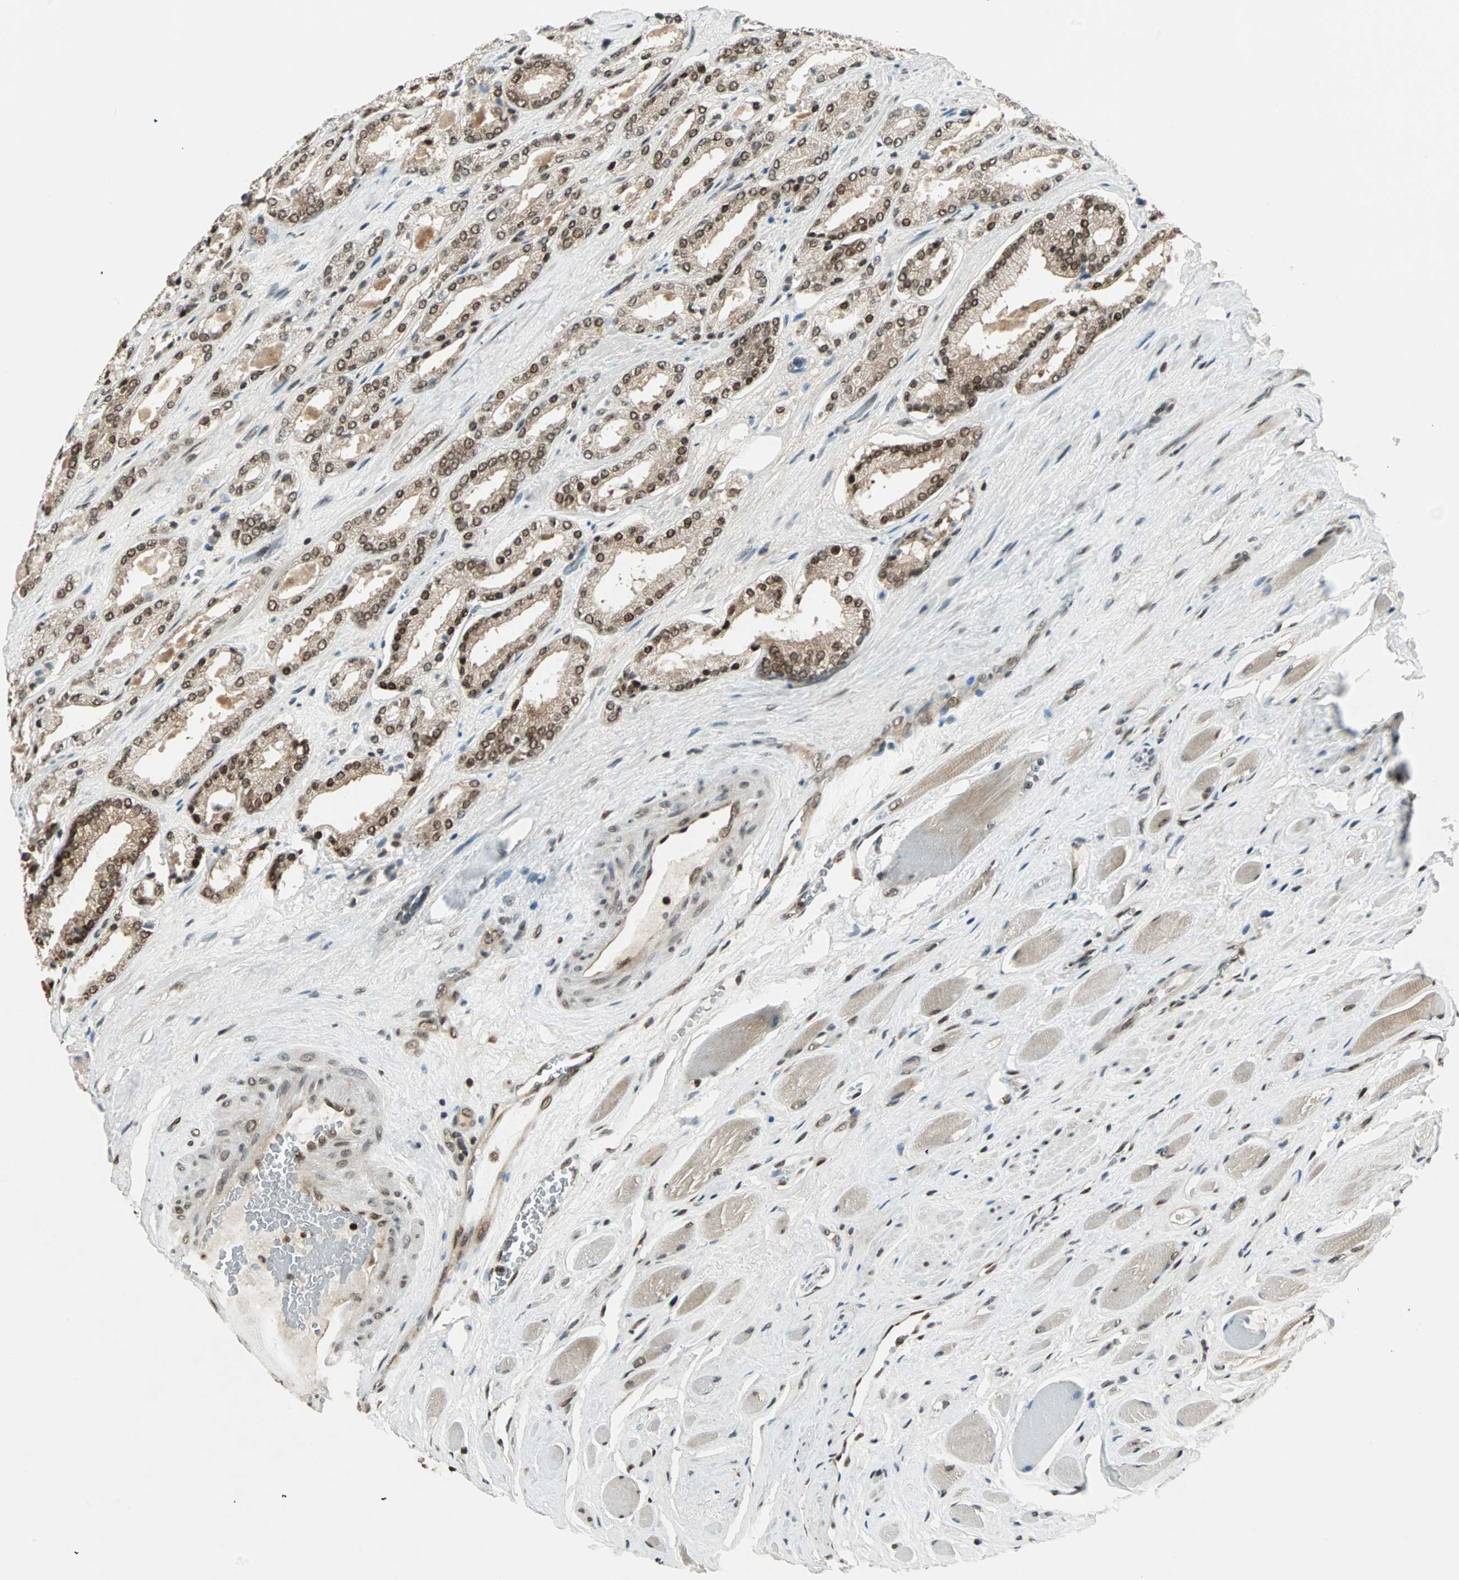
{"staining": {"intensity": "strong", "quantity": ">75%", "location": "cytoplasmic/membranous,nuclear"}, "tissue": "prostate cancer", "cell_type": "Tumor cells", "image_type": "cancer", "snomed": [{"axis": "morphology", "description": "Adenocarcinoma, Low grade"}, {"axis": "topography", "description": "Prostate"}], "caption": "Protein staining displays strong cytoplasmic/membranous and nuclear staining in about >75% of tumor cells in prostate adenocarcinoma (low-grade). (DAB IHC with brightfield microscopy, high magnification).", "gene": "ZNF44", "patient": {"sex": "male", "age": 59}}